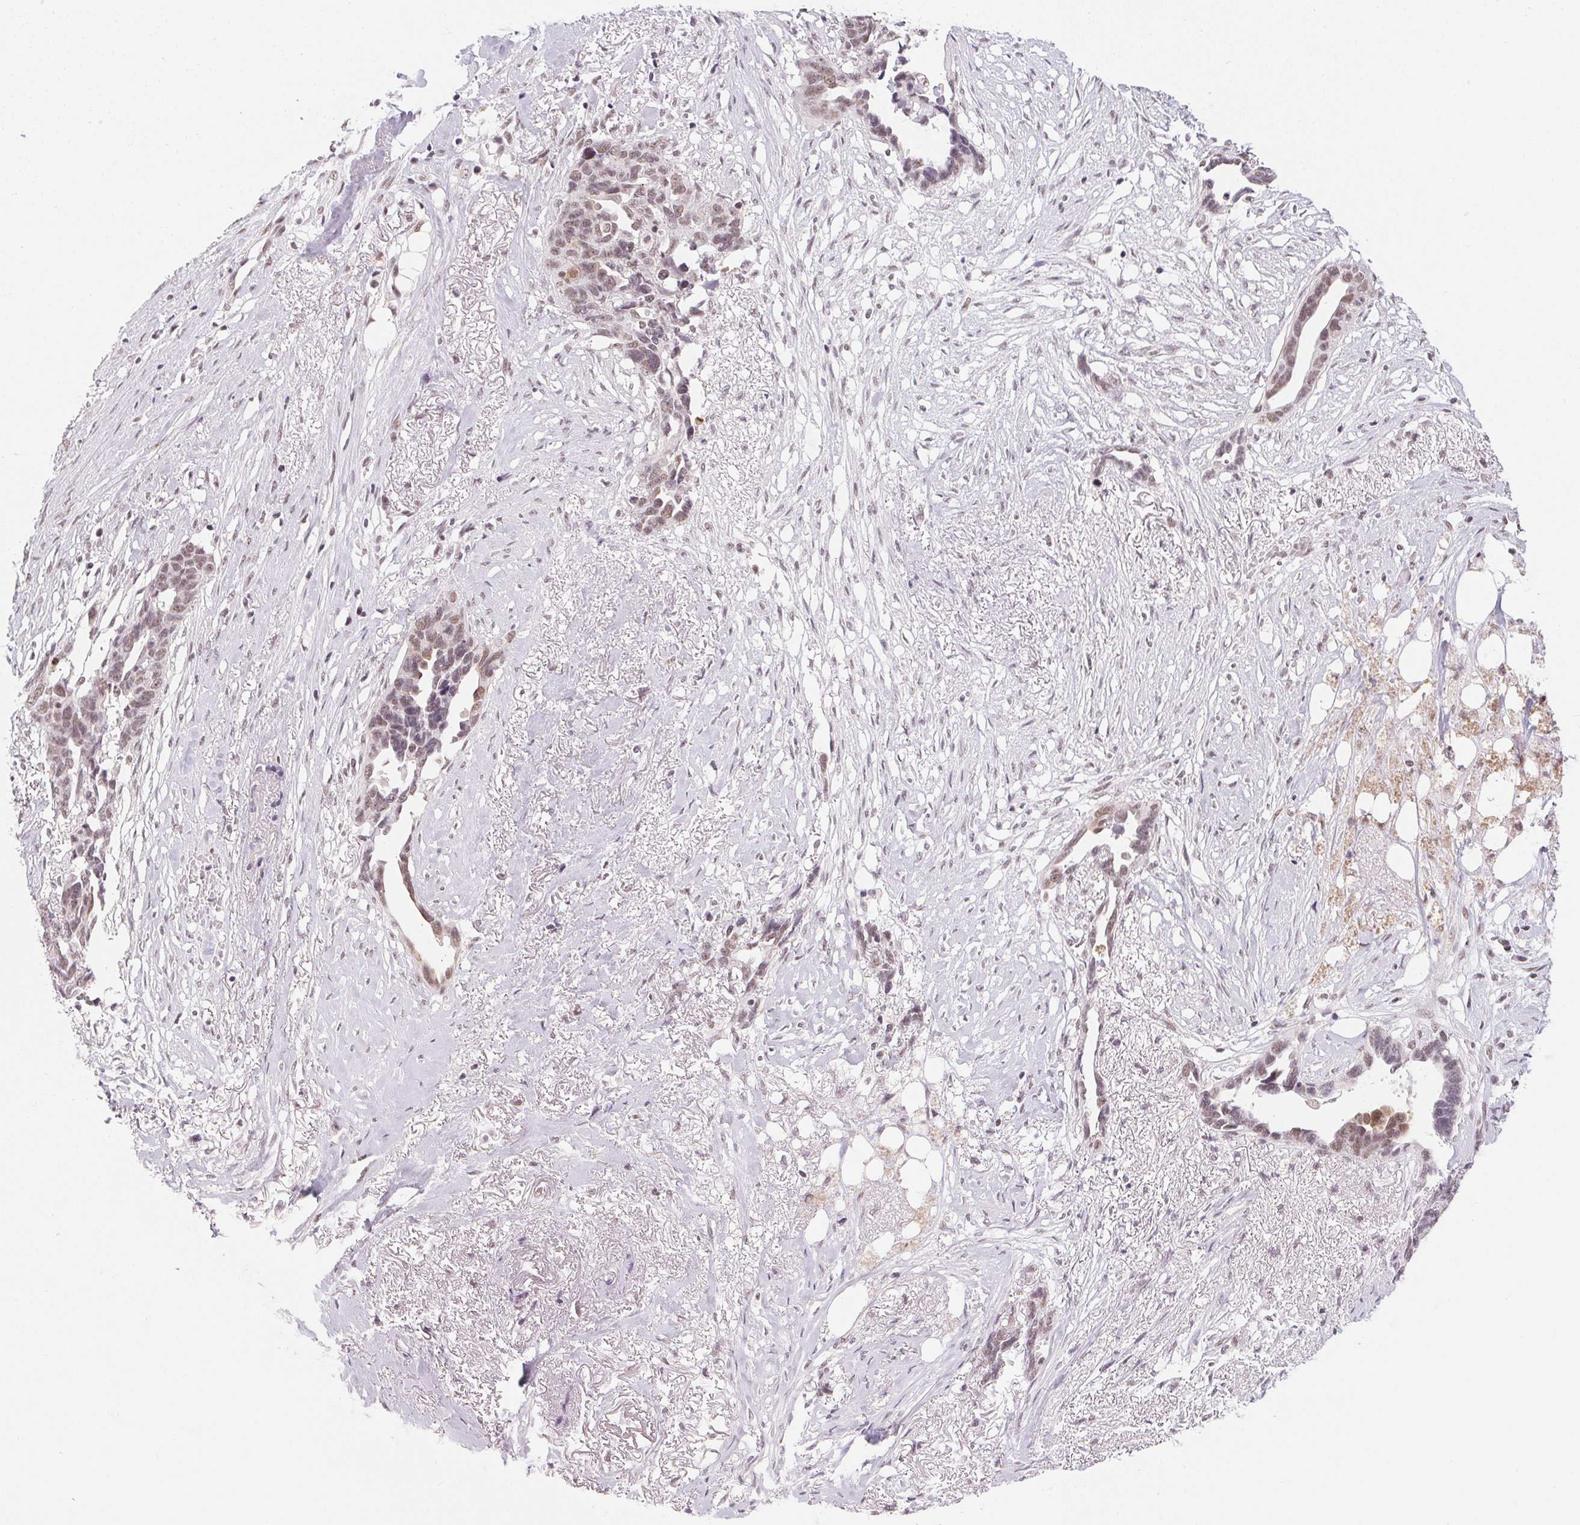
{"staining": {"intensity": "weak", "quantity": ">75%", "location": "nuclear"}, "tissue": "ovarian cancer", "cell_type": "Tumor cells", "image_type": "cancer", "snomed": [{"axis": "morphology", "description": "Cystadenocarcinoma, serous, NOS"}, {"axis": "topography", "description": "Ovary"}], "caption": "DAB (3,3'-diaminobenzidine) immunohistochemical staining of human serous cystadenocarcinoma (ovarian) exhibits weak nuclear protein positivity in about >75% of tumor cells.", "gene": "SRSF7", "patient": {"sex": "female", "age": 69}}